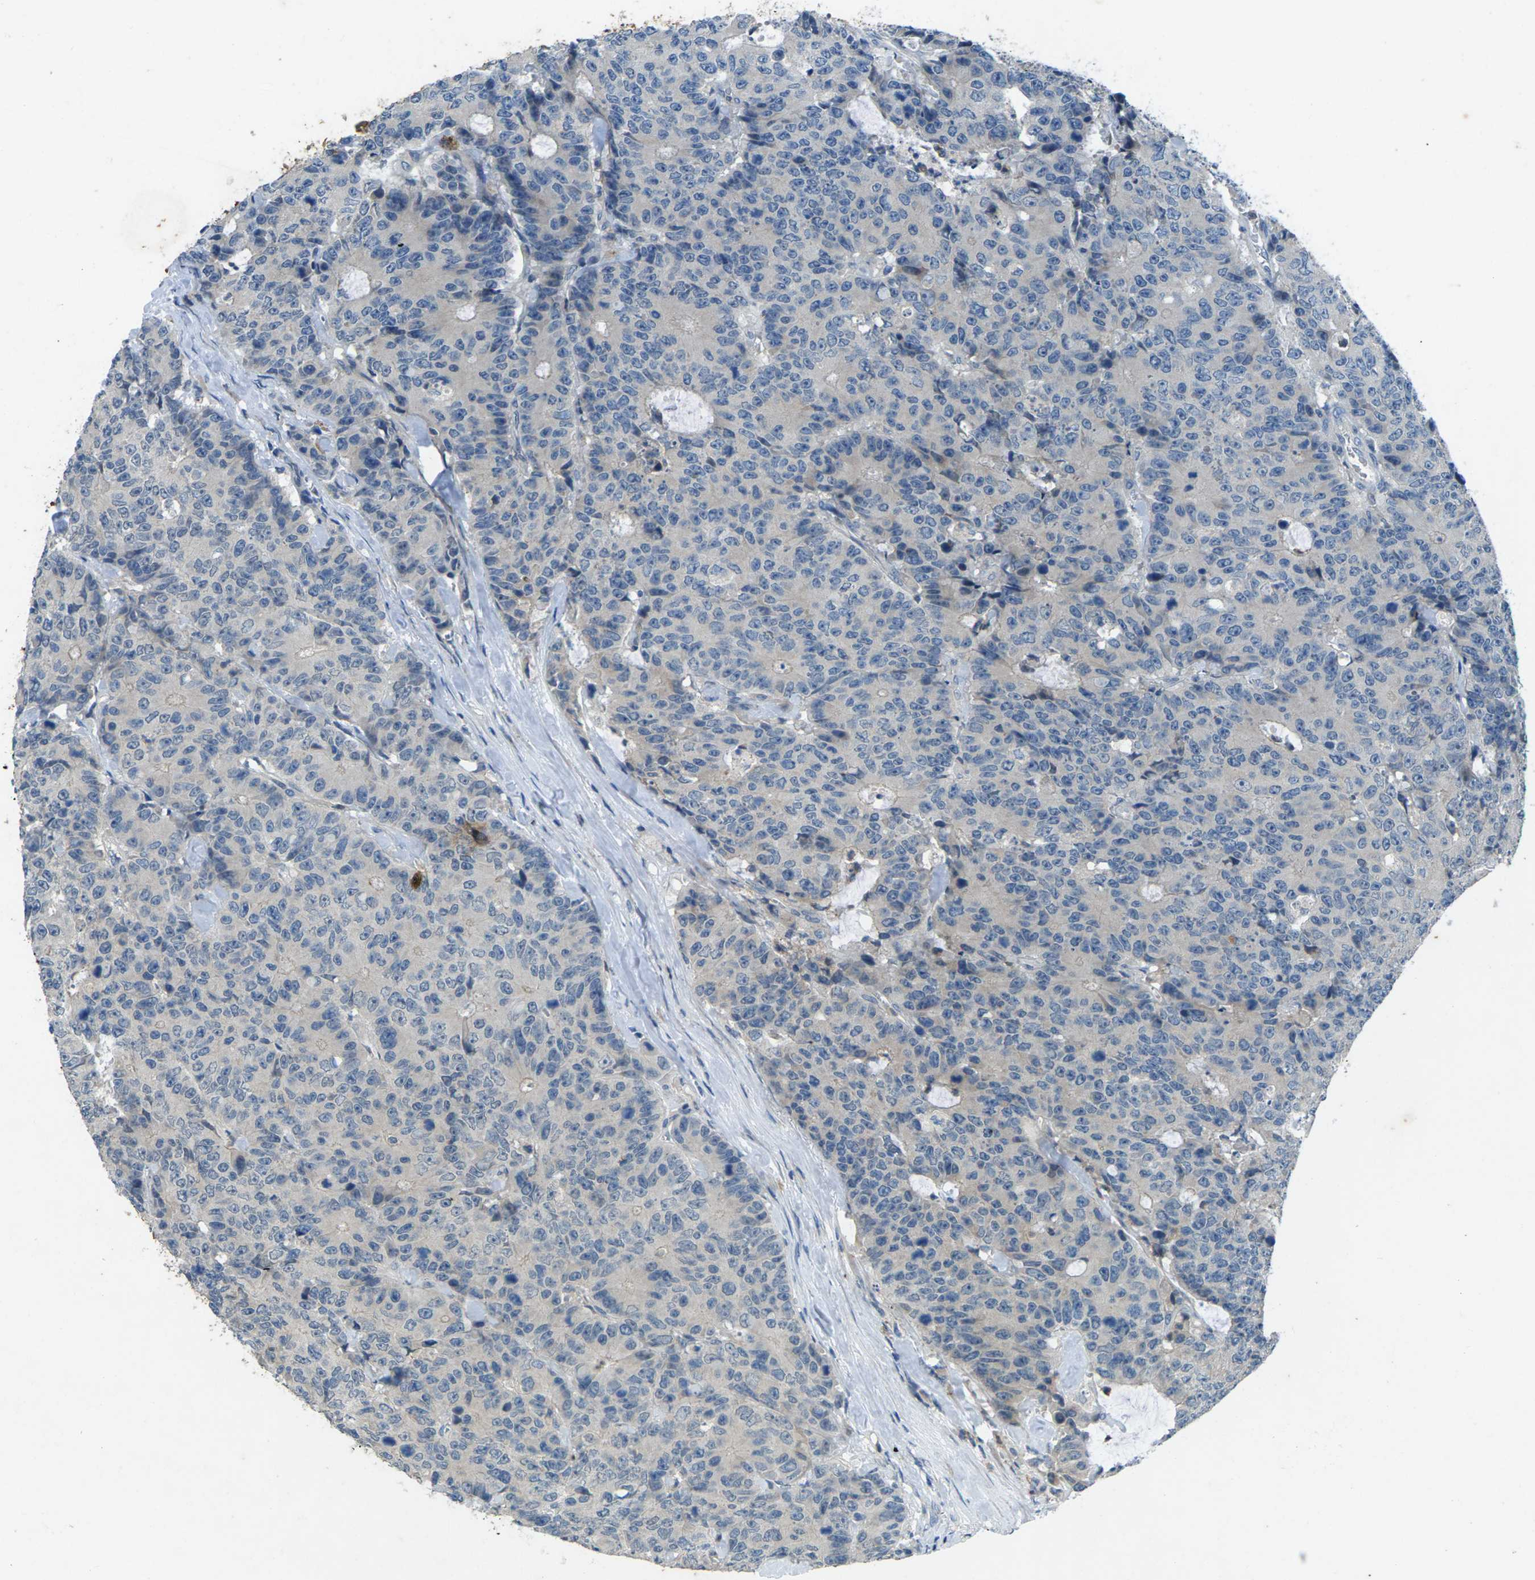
{"staining": {"intensity": "weak", "quantity": "25%-75%", "location": "cytoplasmic/membranous"}, "tissue": "colorectal cancer", "cell_type": "Tumor cells", "image_type": "cancer", "snomed": [{"axis": "morphology", "description": "Adenocarcinoma, NOS"}, {"axis": "topography", "description": "Colon"}], "caption": "Immunohistochemical staining of adenocarcinoma (colorectal) exhibits low levels of weak cytoplasmic/membranous expression in approximately 25%-75% of tumor cells.", "gene": "SIGLEC14", "patient": {"sex": "female", "age": 86}}